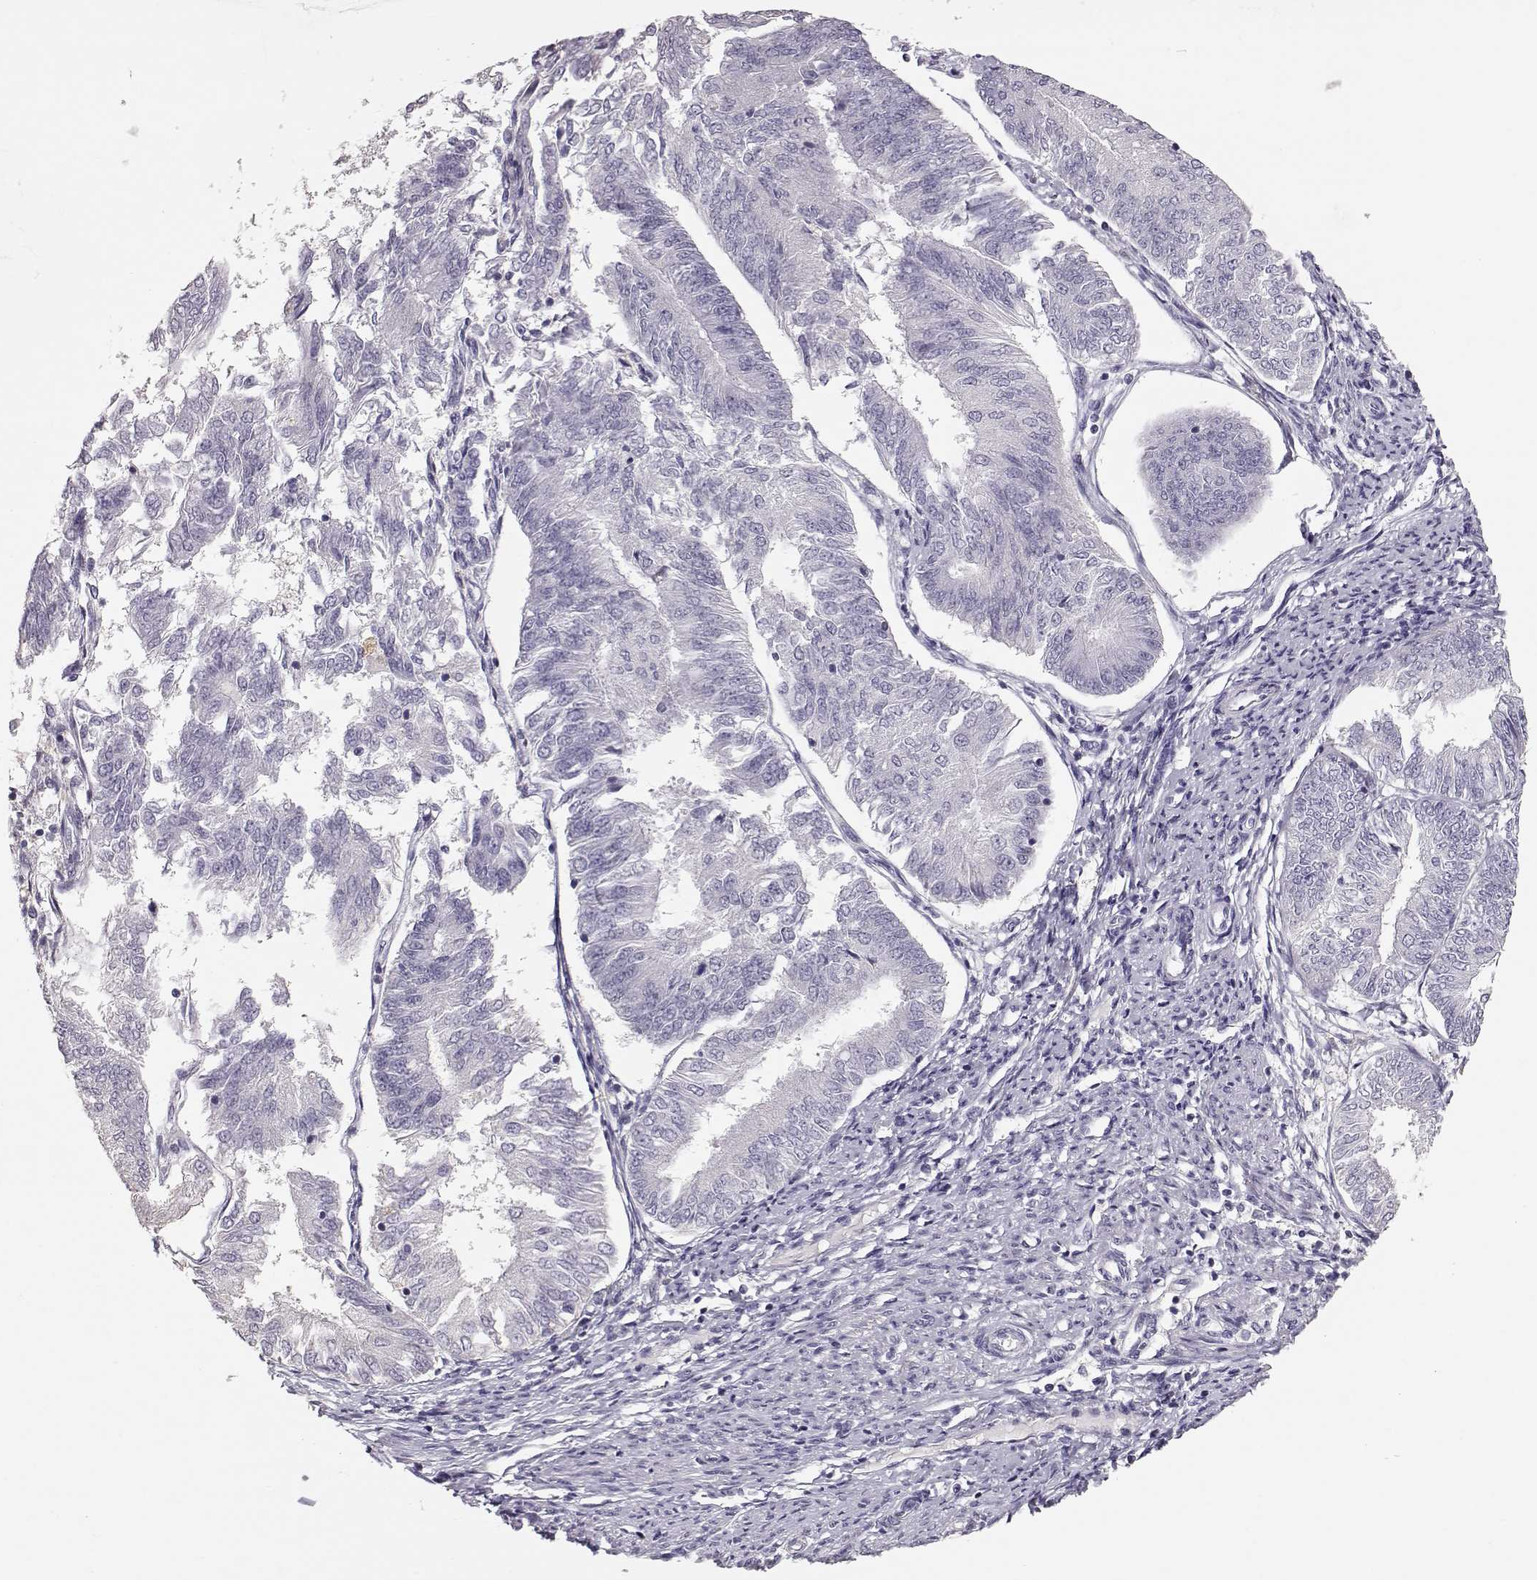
{"staining": {"intensity": "negative", "quantity": "none", "location": "none"}, "tissue": "endometrial cancer", "cell_type": "Tumor cells", "image_type": "cancer", "snomed": [{"axis": "morphology", "description": "Adenocarcinoma, NOS"}, {"axis": "topography", "description": "Endometrium"}], "caption": "This is a micrograph of immunohistochemistry staining of endometrial cancer, which shows no expression in tumor cells.", "gene": "POU1F1", "patient": {"sex": "female", "age": 58}}